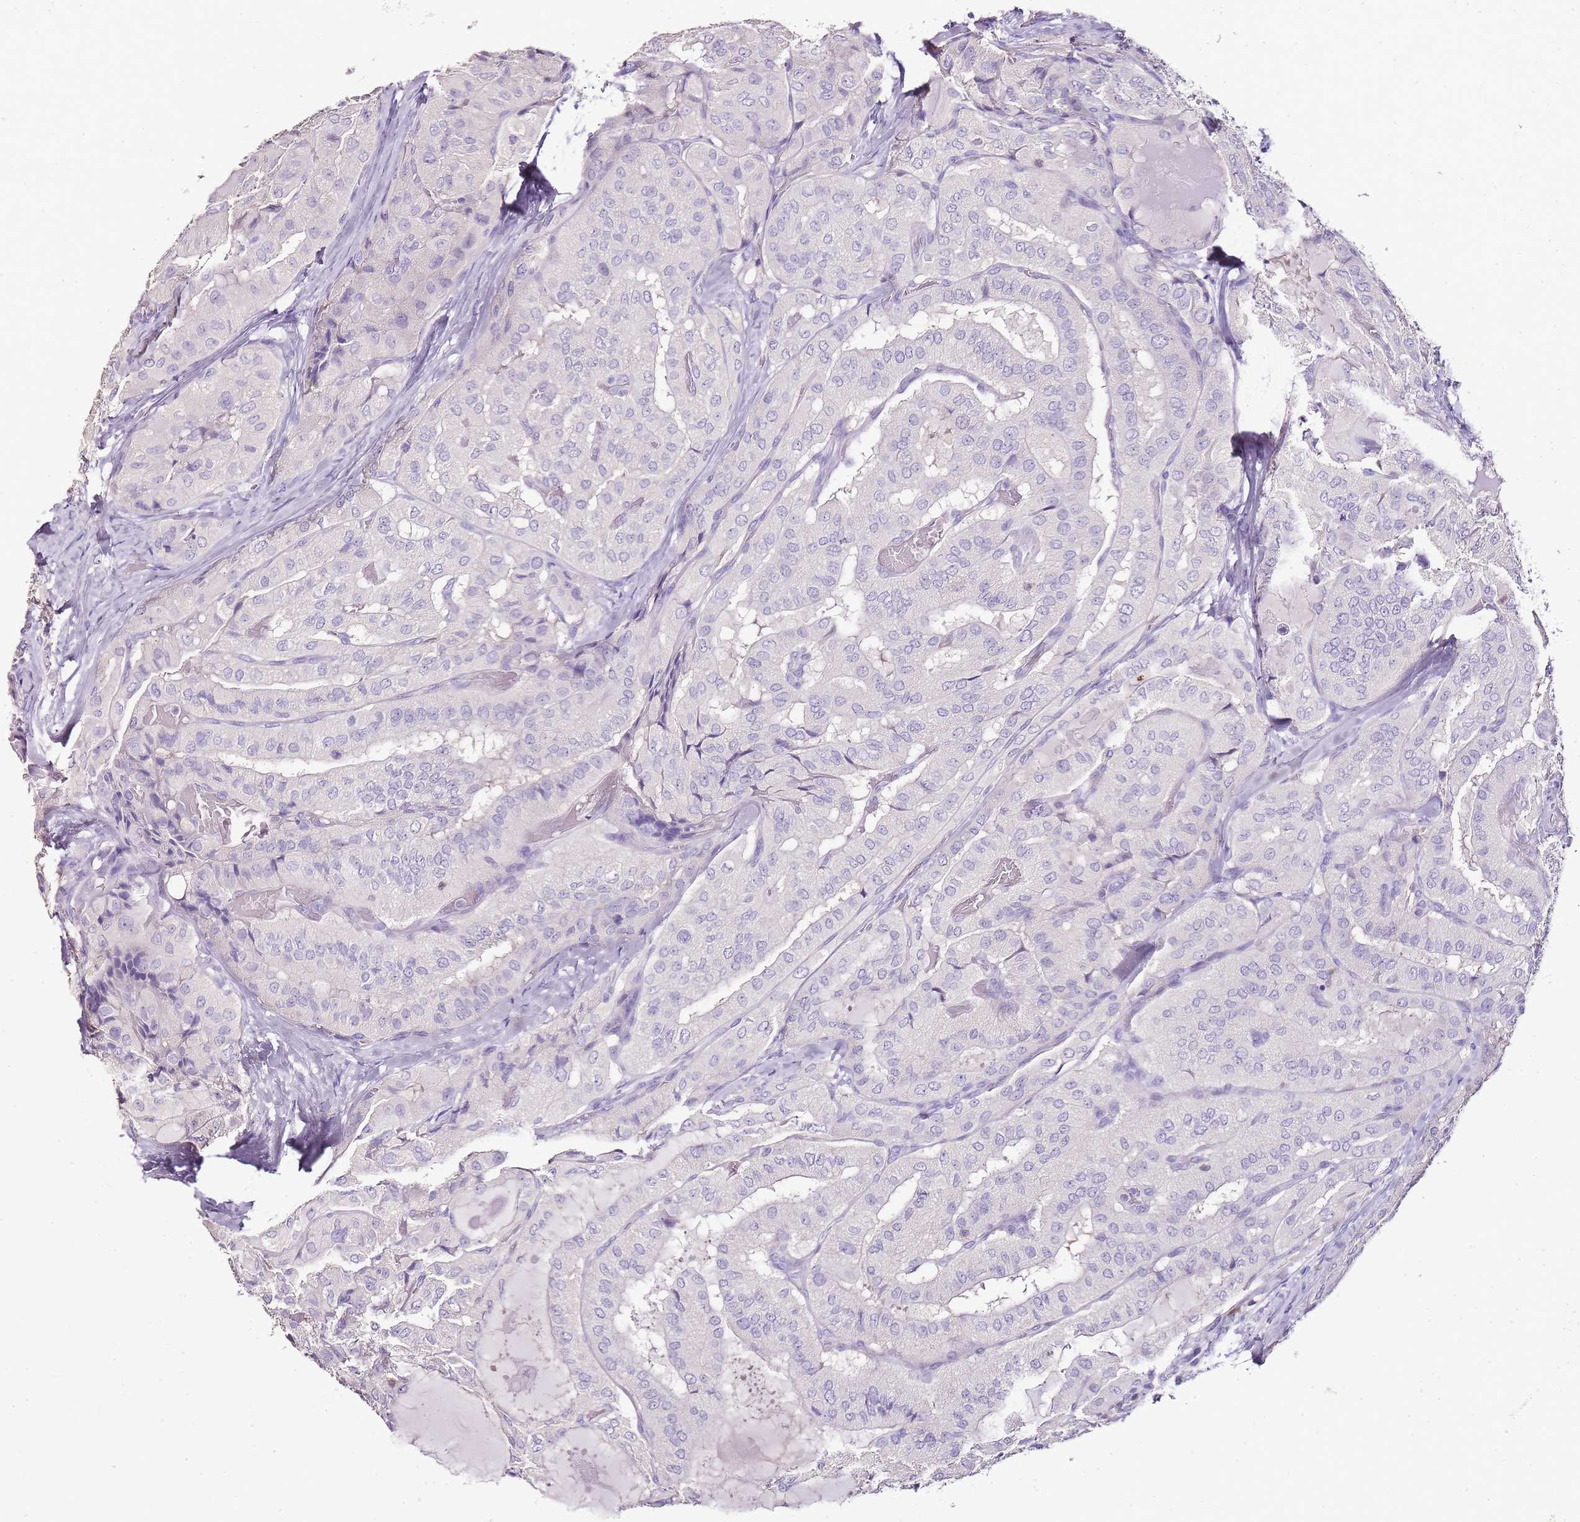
{"staining": {"intensity": "negative", "quantity": "none", "location": "none"}, "tissue": "thyroid cancer", "cell_type": "Tumor cells", "image_type": "cancer", "snomed": [{"axis": "morphology", "description": "Normal tissue, NOS"}, {"axis": "morphology", "description": "Papillary adenocarcinoma, NOS"}, {"axis": "topography", "description": "Thyroid gland"}], "caption": "Immunohistochemical staining of papillary adenocarcinoma (thyroid) reveals no significant staining in tumor cells.", "gene": "ZBP1", "patient": {"sex": "female", "age": 59}}